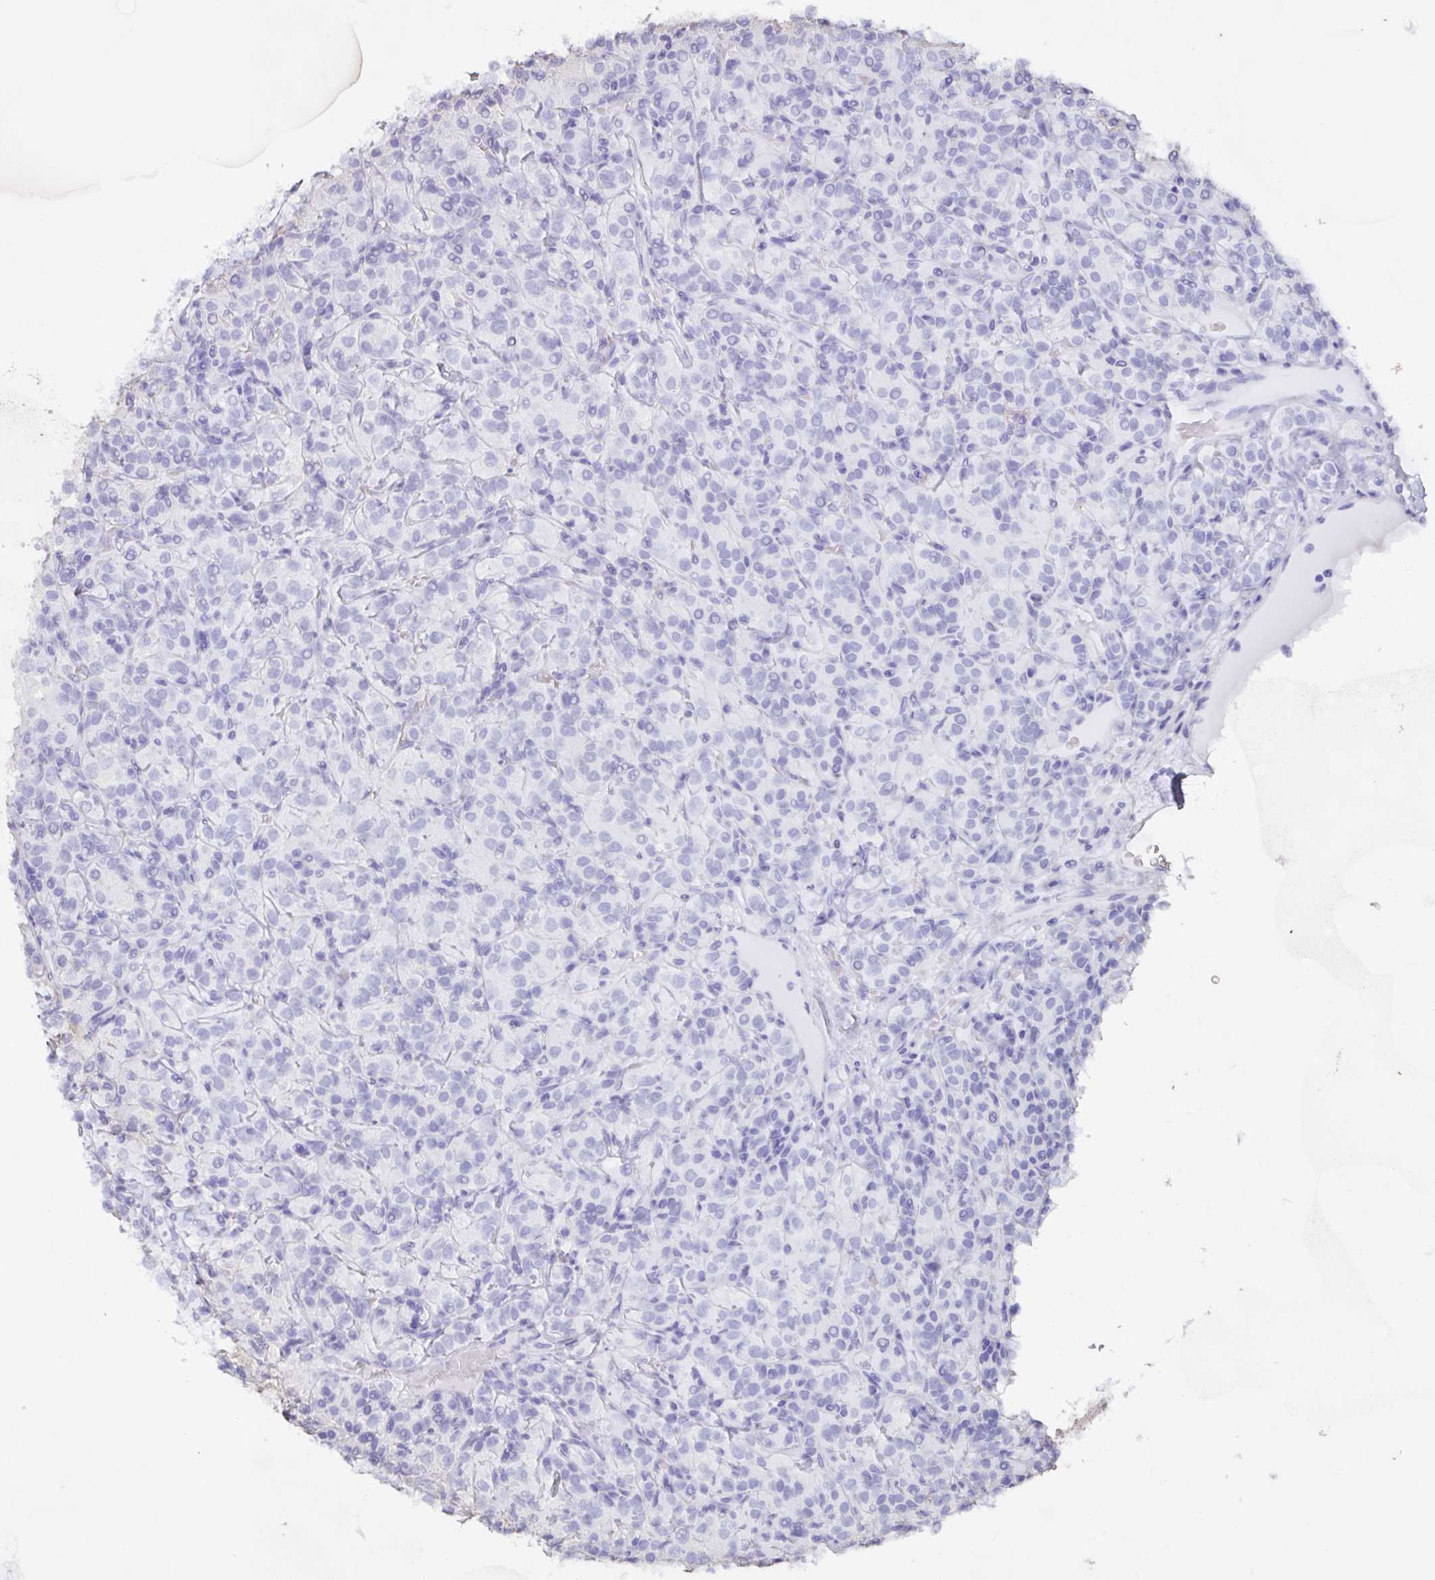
{"staining": {"intensity": "negative", "quantity": "none", "location": "none"}, "tissue": "renal cancer", "cell_type": "Tumor cells", "image_type": "cancer", "snomed": [{"axis": "morphology", "description": "Adenocarcinoma, NOS"}, {"axis": "topography", "description": "Kidney"}], "caption": "The immunohistochemistry (IHC) image has no significant expression in tumor cells of renal cancer (adenocarcinoma) tissue.", "gene": "AGFG2", "patient": {"sex": "male", "age": 77}}